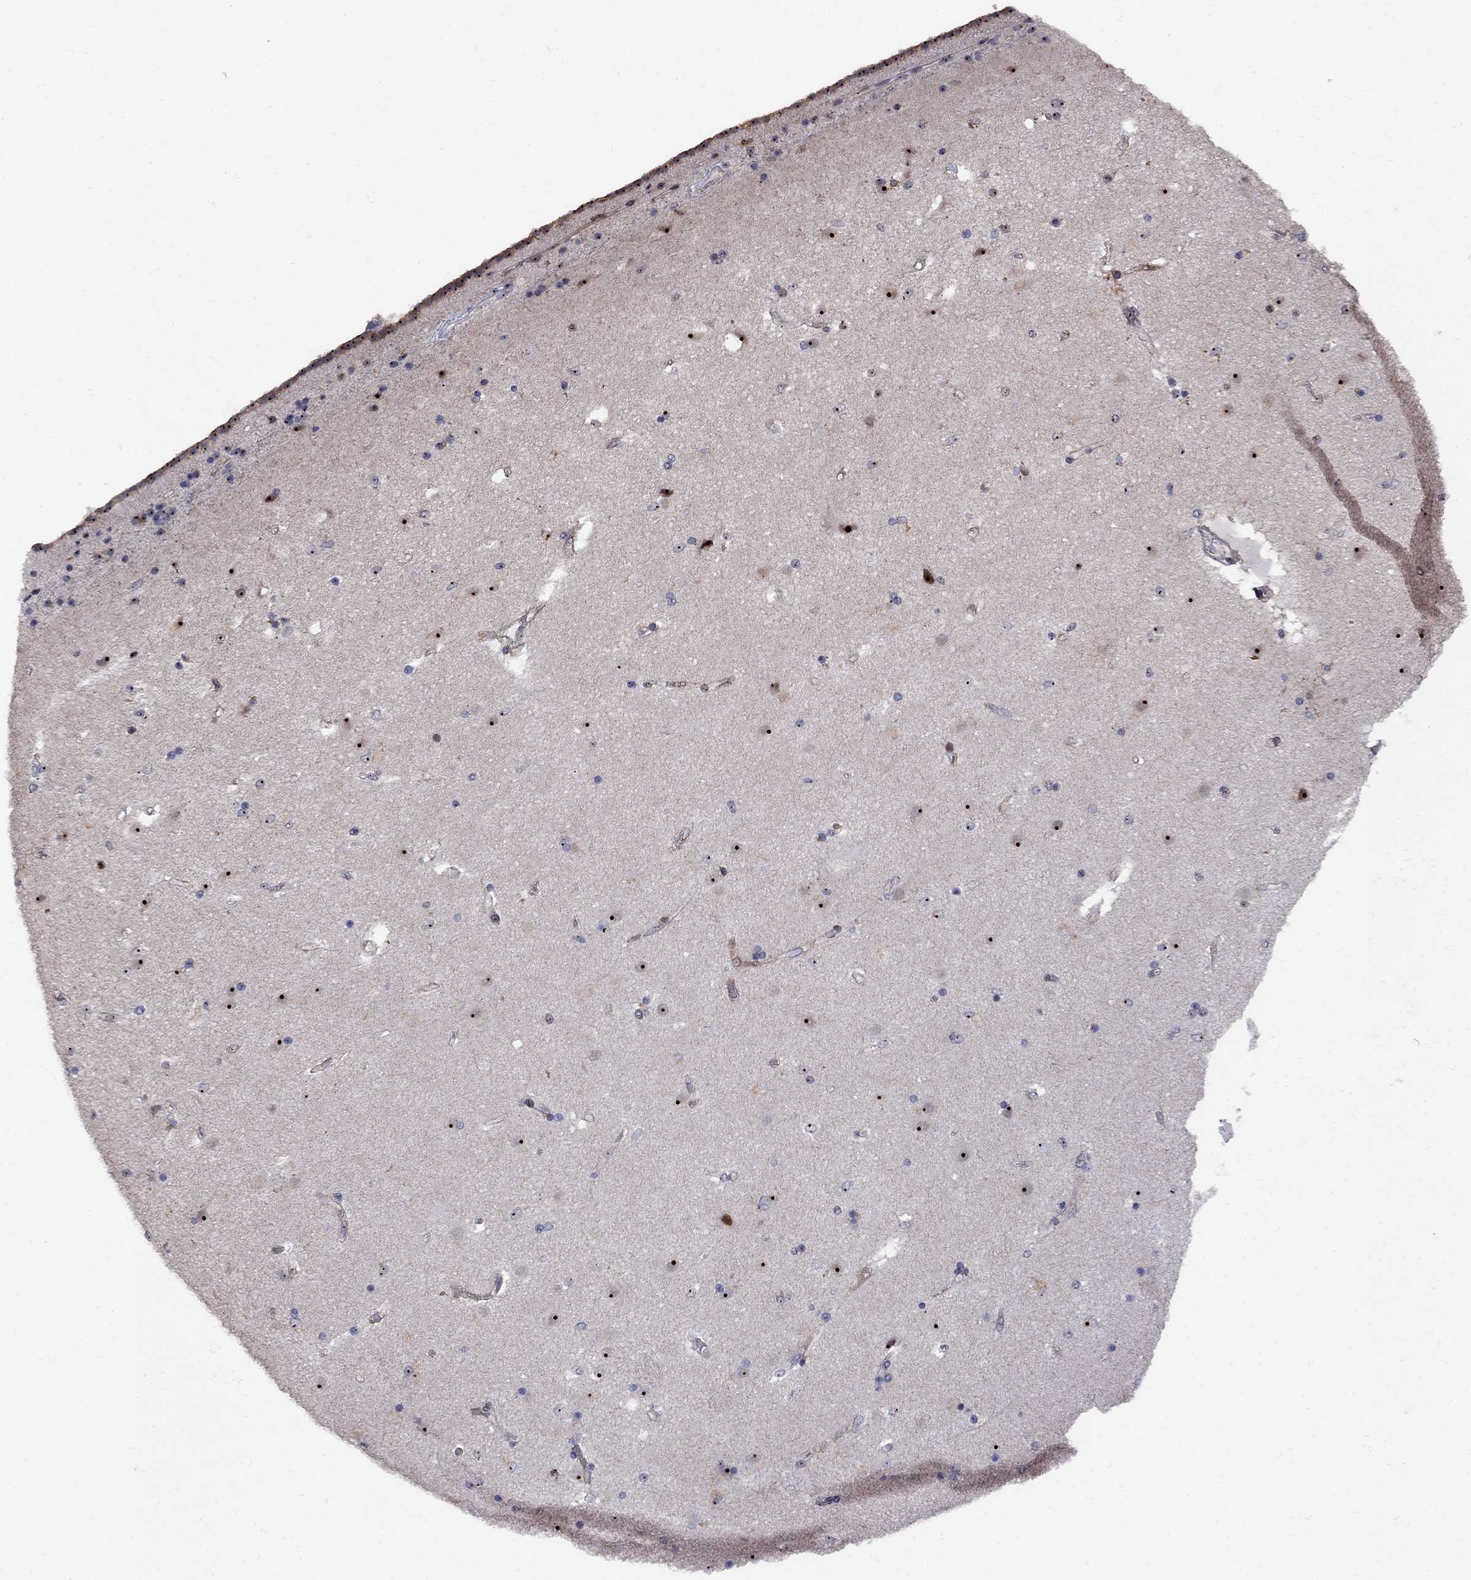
{"staining": {"intensity": "moderate", "quantity": "<25%", "location": "nuclear"}, "tissue": "caudate", "cell_type": "Glial cells", "image_type": "normal", "snomed": [{"axis": "morphology", "description": "Normal tissue, NOS"}, {"axis": "topography", "description": "Lateral ventricle wall"}], "caption": "Immunohistochemistry (DAB) staining of unremarkable human caudate shows moderate nuclear protein positivity in about <25% of glial cells.", "gene": "DHX33", "patient": {"sex": "female", "age": 71}}